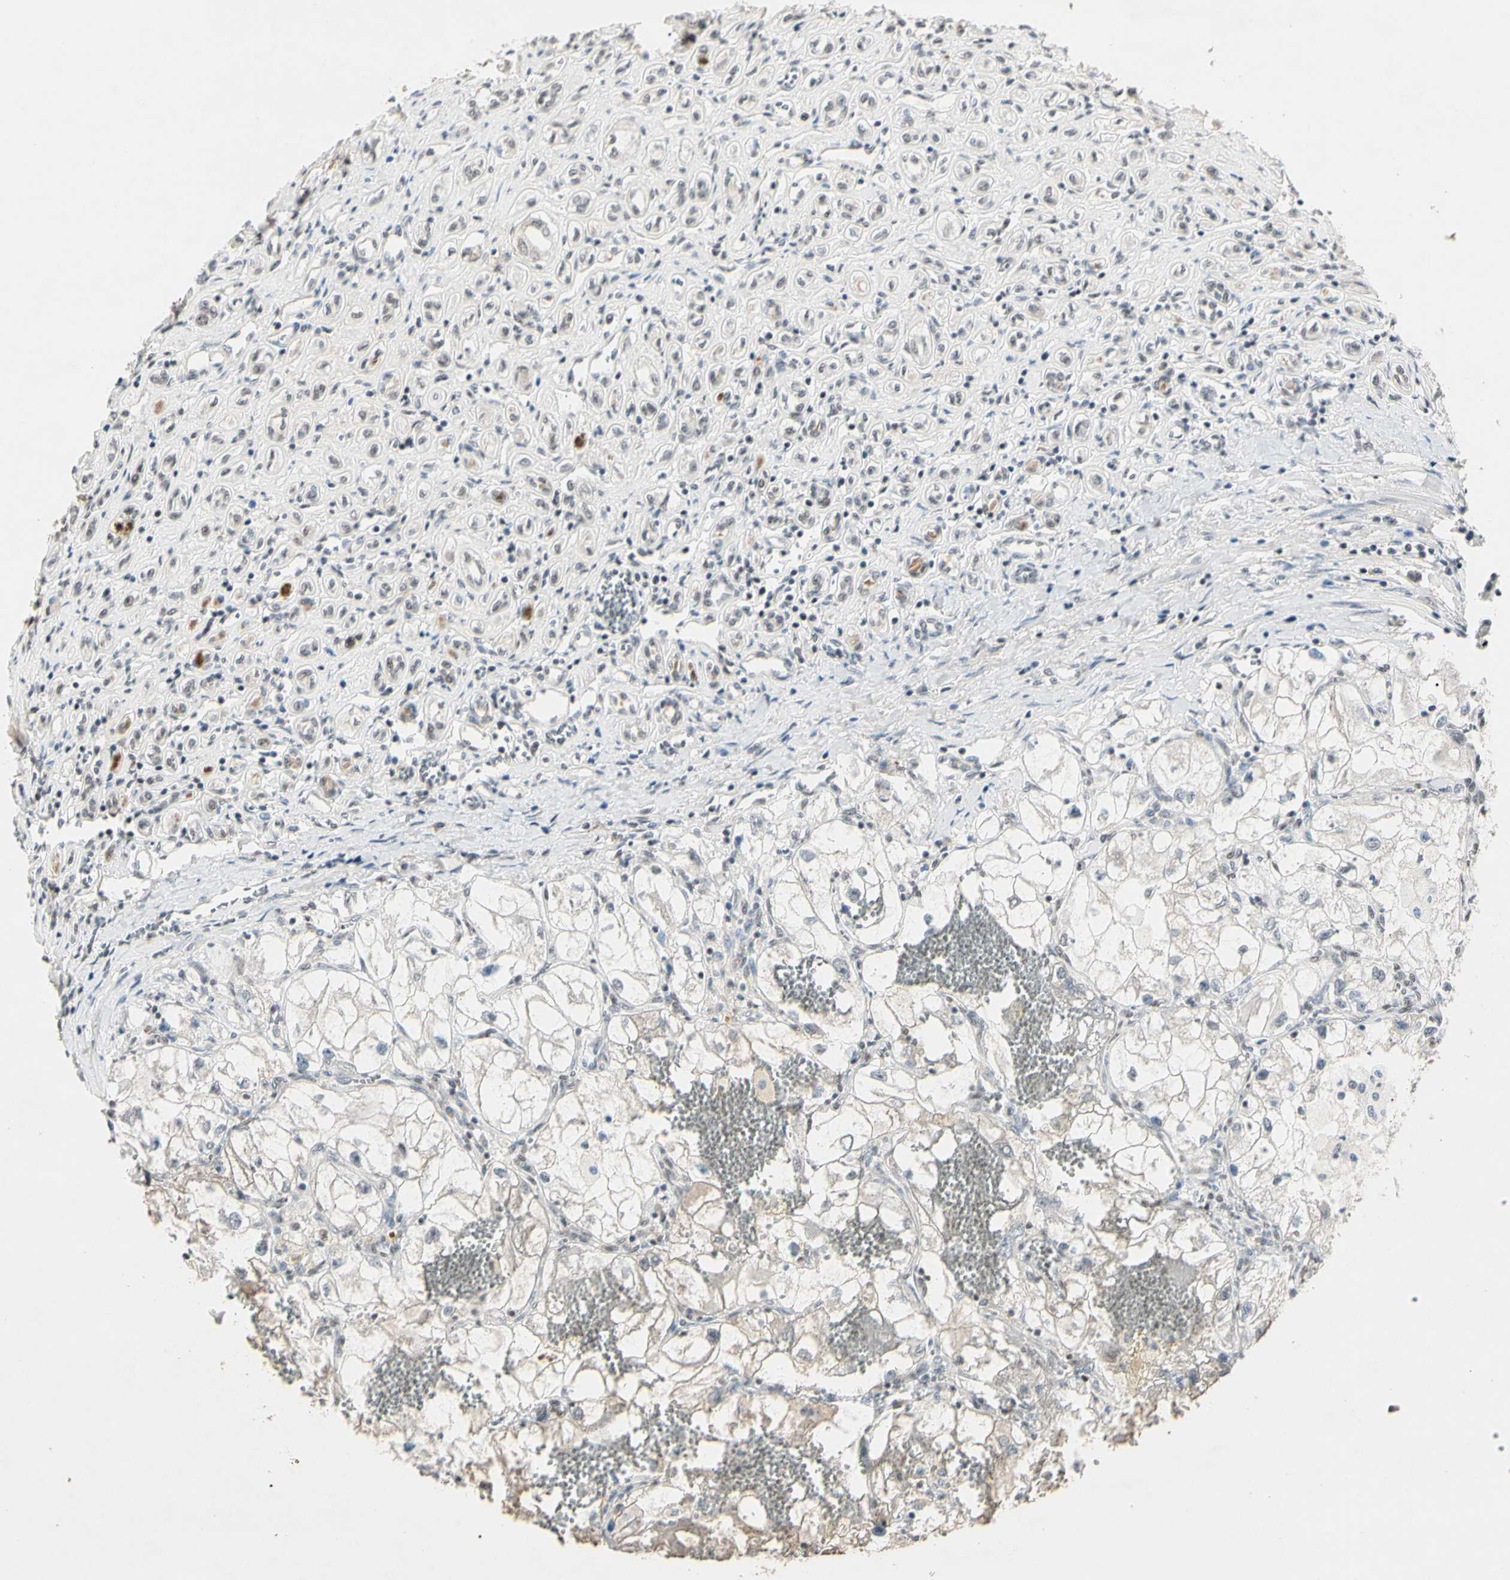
{"staining": {"intensity": "negative", "quantity": "none", "location": "none"}, "tissue": "renal cancer", "cell_type": "Tumor cells", "image_type": "cancer", "snomed": [{"axis": "morphology", "description": "Adenocarcinoma, NOS"}, {"axis": "topography", "description": "Kidney"}], "caption": "Immunohistochemistry image of adenocarcinoma (renal) stained for a protein (brown), which exhibits no positivity in tumor cells.", "gene": "GREM1", "patient": {"sex": "female", "age": 70}}